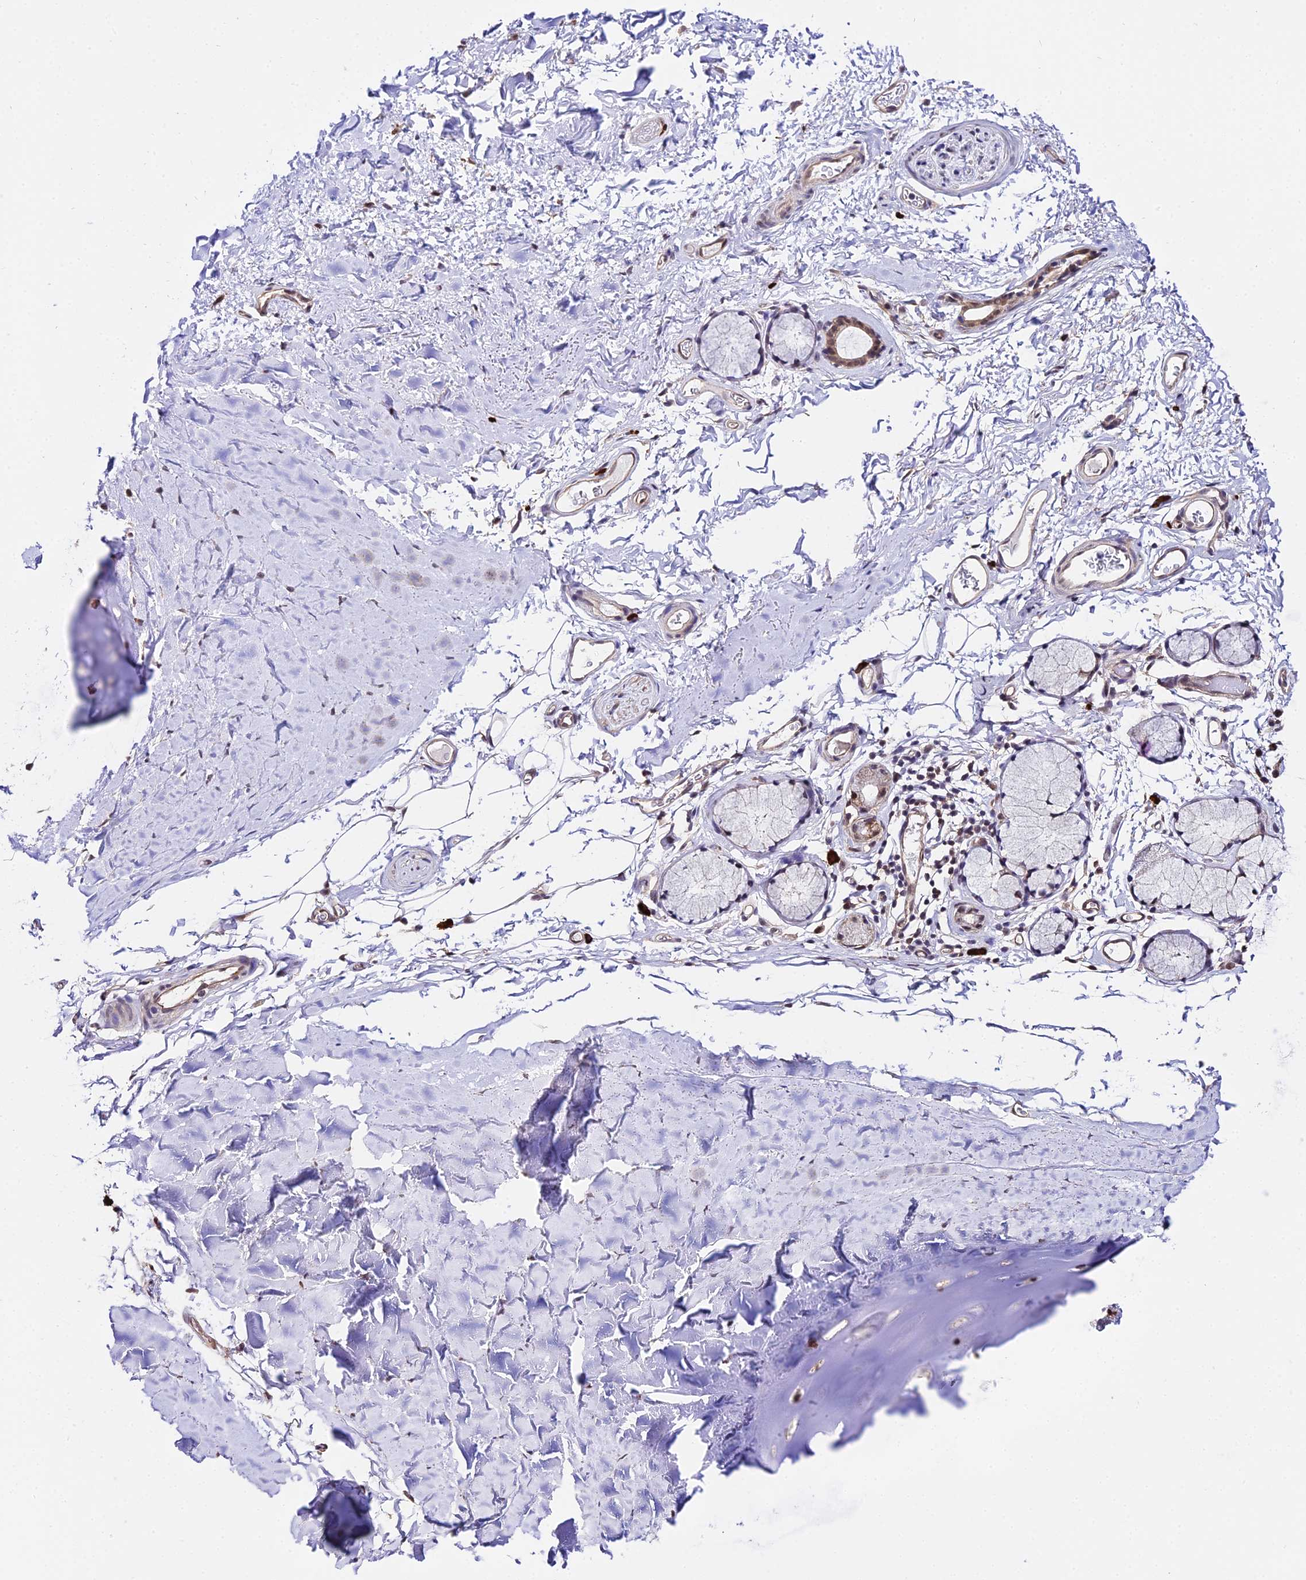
{"staining": {"intensity": "weak", "quantity": "25%-75%", "location": "nuclear"}, "tissue": "adipose tissue", "cell_type": "Adipocytes", "image_type": "normal", "snomed": [{"axis": "morphology", "description": "Normal tissue, NOS"}, {"axis": "topography", "description": "Bronchus"}], "caption": "Immunohistochemical staining of benign adipose tissue reveals weak nuclear protein staining in approximately 25%-75% of adipocytes.", "gene": "POLR2I", "patient": {"sex": "female", "age": 73}}